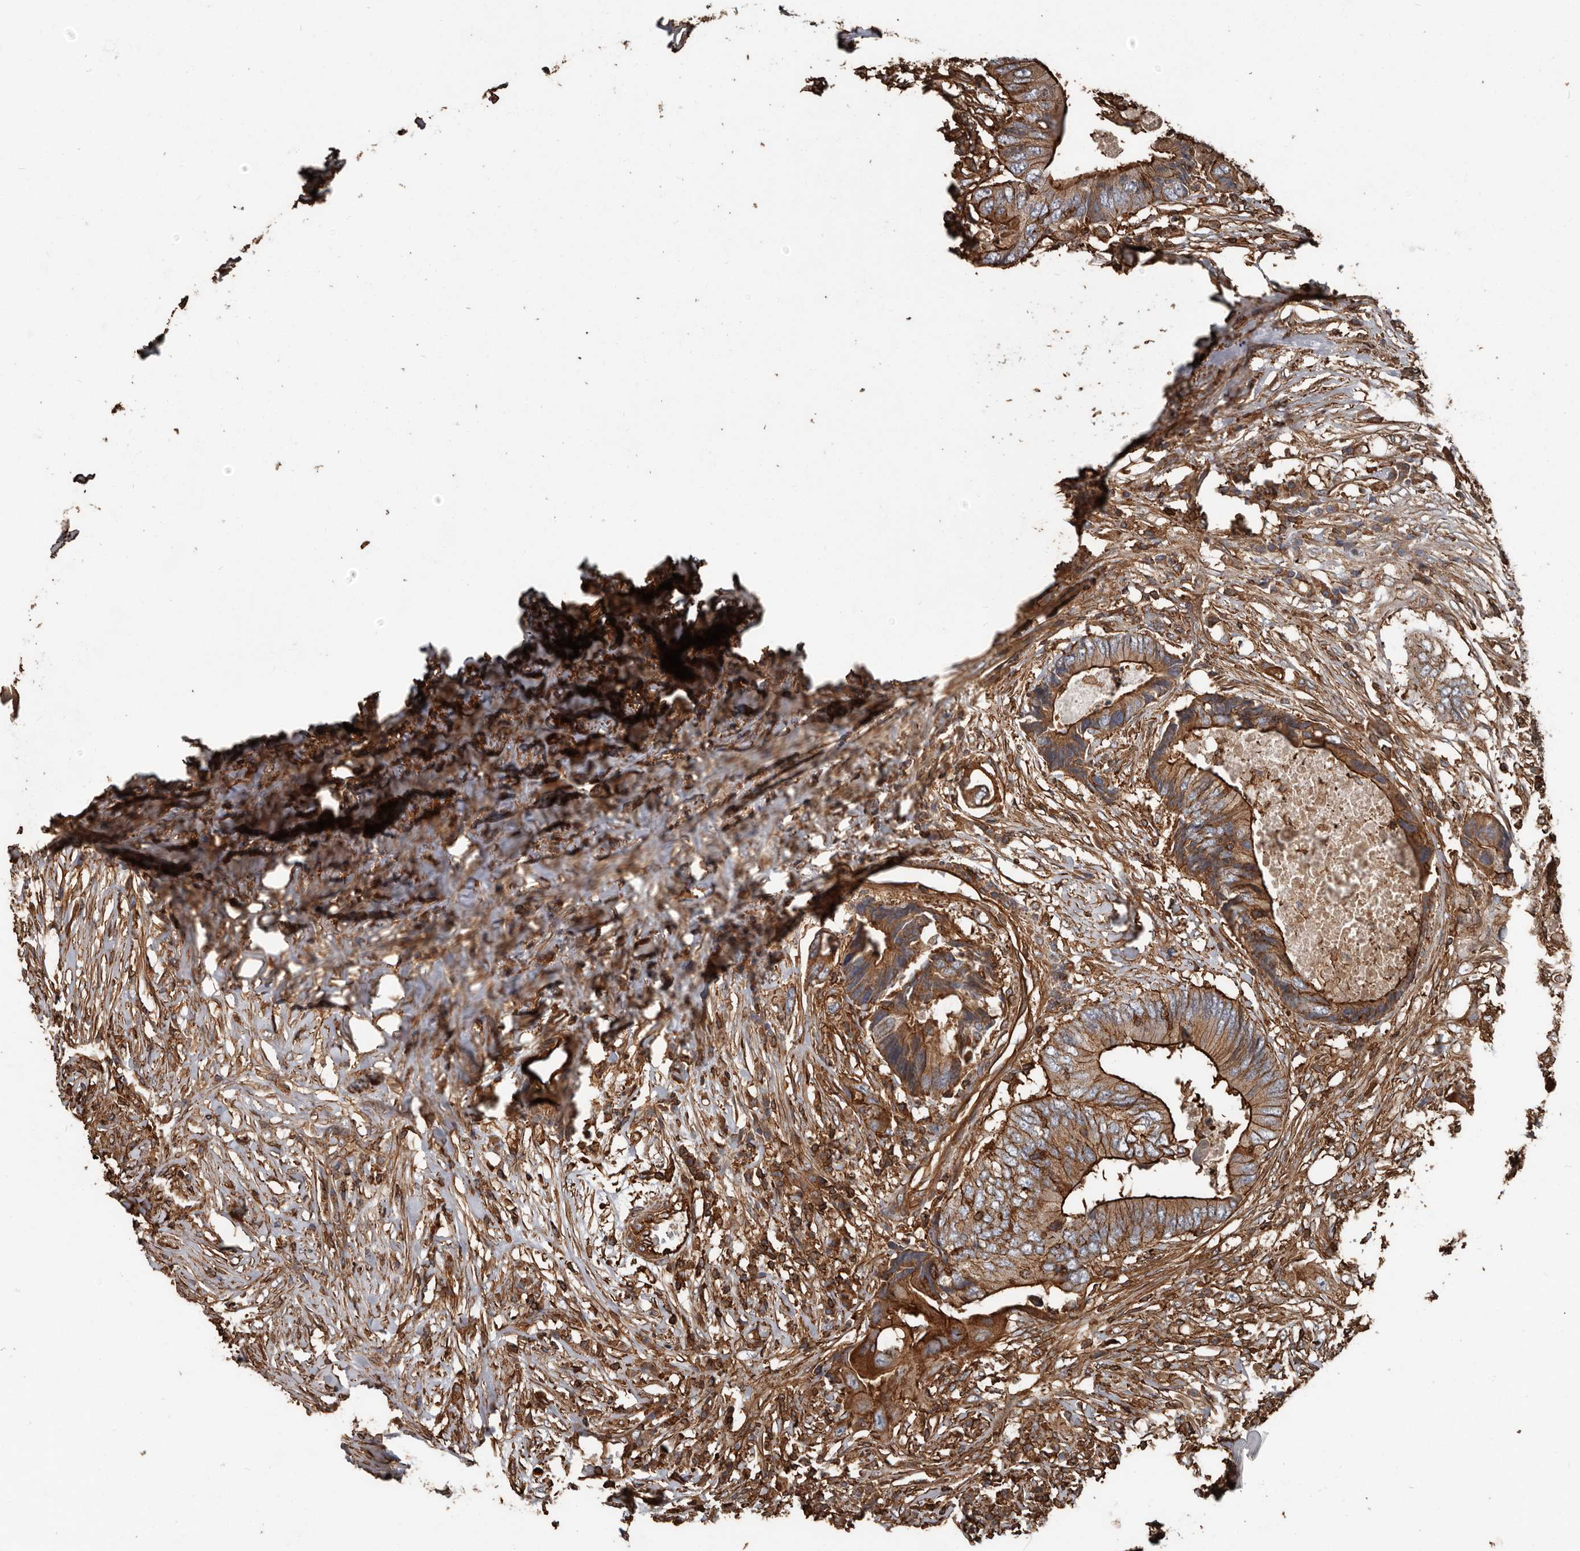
{"staining": {"intensity": "strong", "quantity": ">75%", "location": "cytoplasmic/membranous"}, "tissue": "colorectal cancer", "cell_type": "Tumor cells", "image_type": "cancer", "snomed": [{"axis": "morphology", "description": "Adenocarcinoma, NOS"}, {"axis": "topography", "description": "Colon"}], "caption": "Immunohistochemistry (IHC) photomicrograph of neoplastic tissue: colorectal cancer (adenocarcinoma) stained using immunohistochemistry demonstrates high levels of strong protein expression localized specifically in the cytoplasmic/membranous of tumor cells, appearing as a cytoplasmic/membranous brown color.", "gene": "DENND6B", "patient": {"sex": "male", "age": 71}}